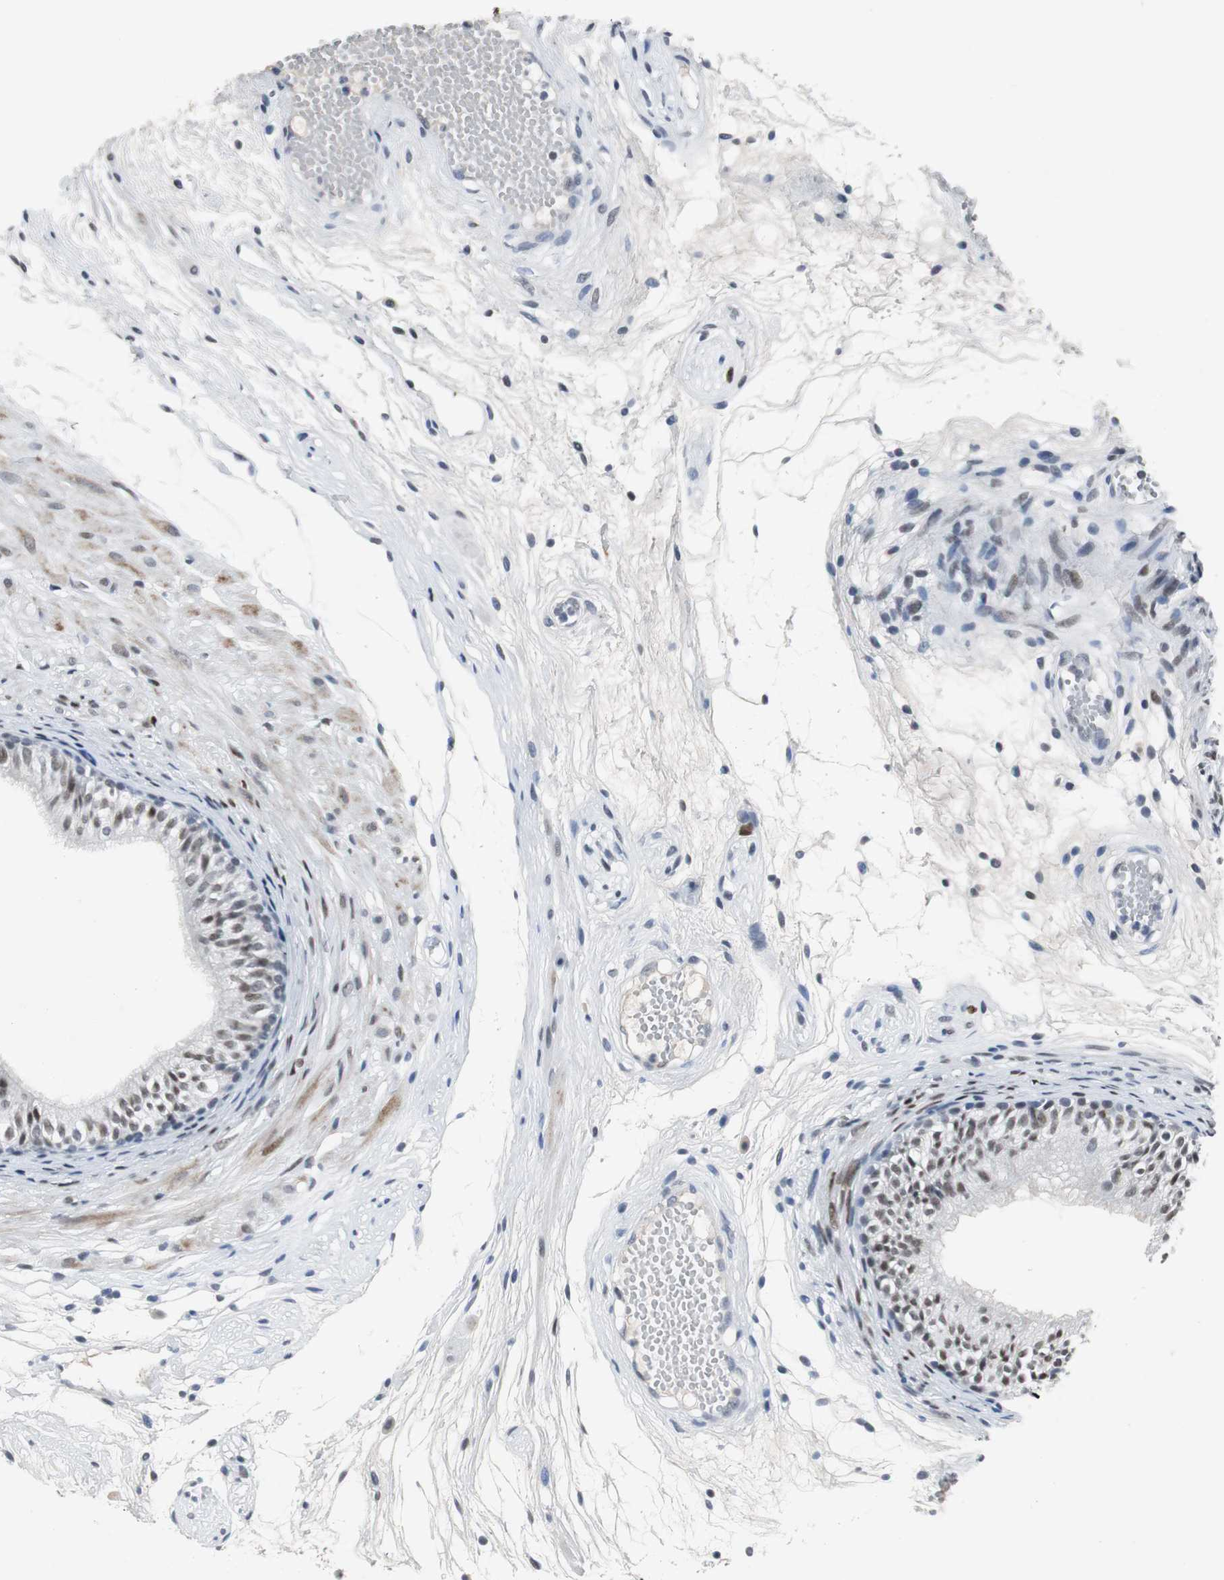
{"staining": {"intensity": "moderate", "quantity": ">75%", "location": "nuclear"}, "tissue": "epididymis", "cell_type": "Glandular cells", "image_type": "normal", "snomed": [{"axis": "morphology", "description": "Normal tissue, NOS"}, {"axis": "morphology", "description": "Atrophy, NOS"}, {"axis": "topography", "description": "Testis"}, {"axis": "topography", "description": "Epididymis"}], "caption": "Immunohistochemistry image of normal epididymis: epididymis stained using immunohistochemistry (IHC) reveals medium levels of moderate protein expression localized specifically in the nuclear of glandular cells, appearing as a nuclear brown color.", "gene": "ELK1", "patient": {"sex": "male", "age": 18}}